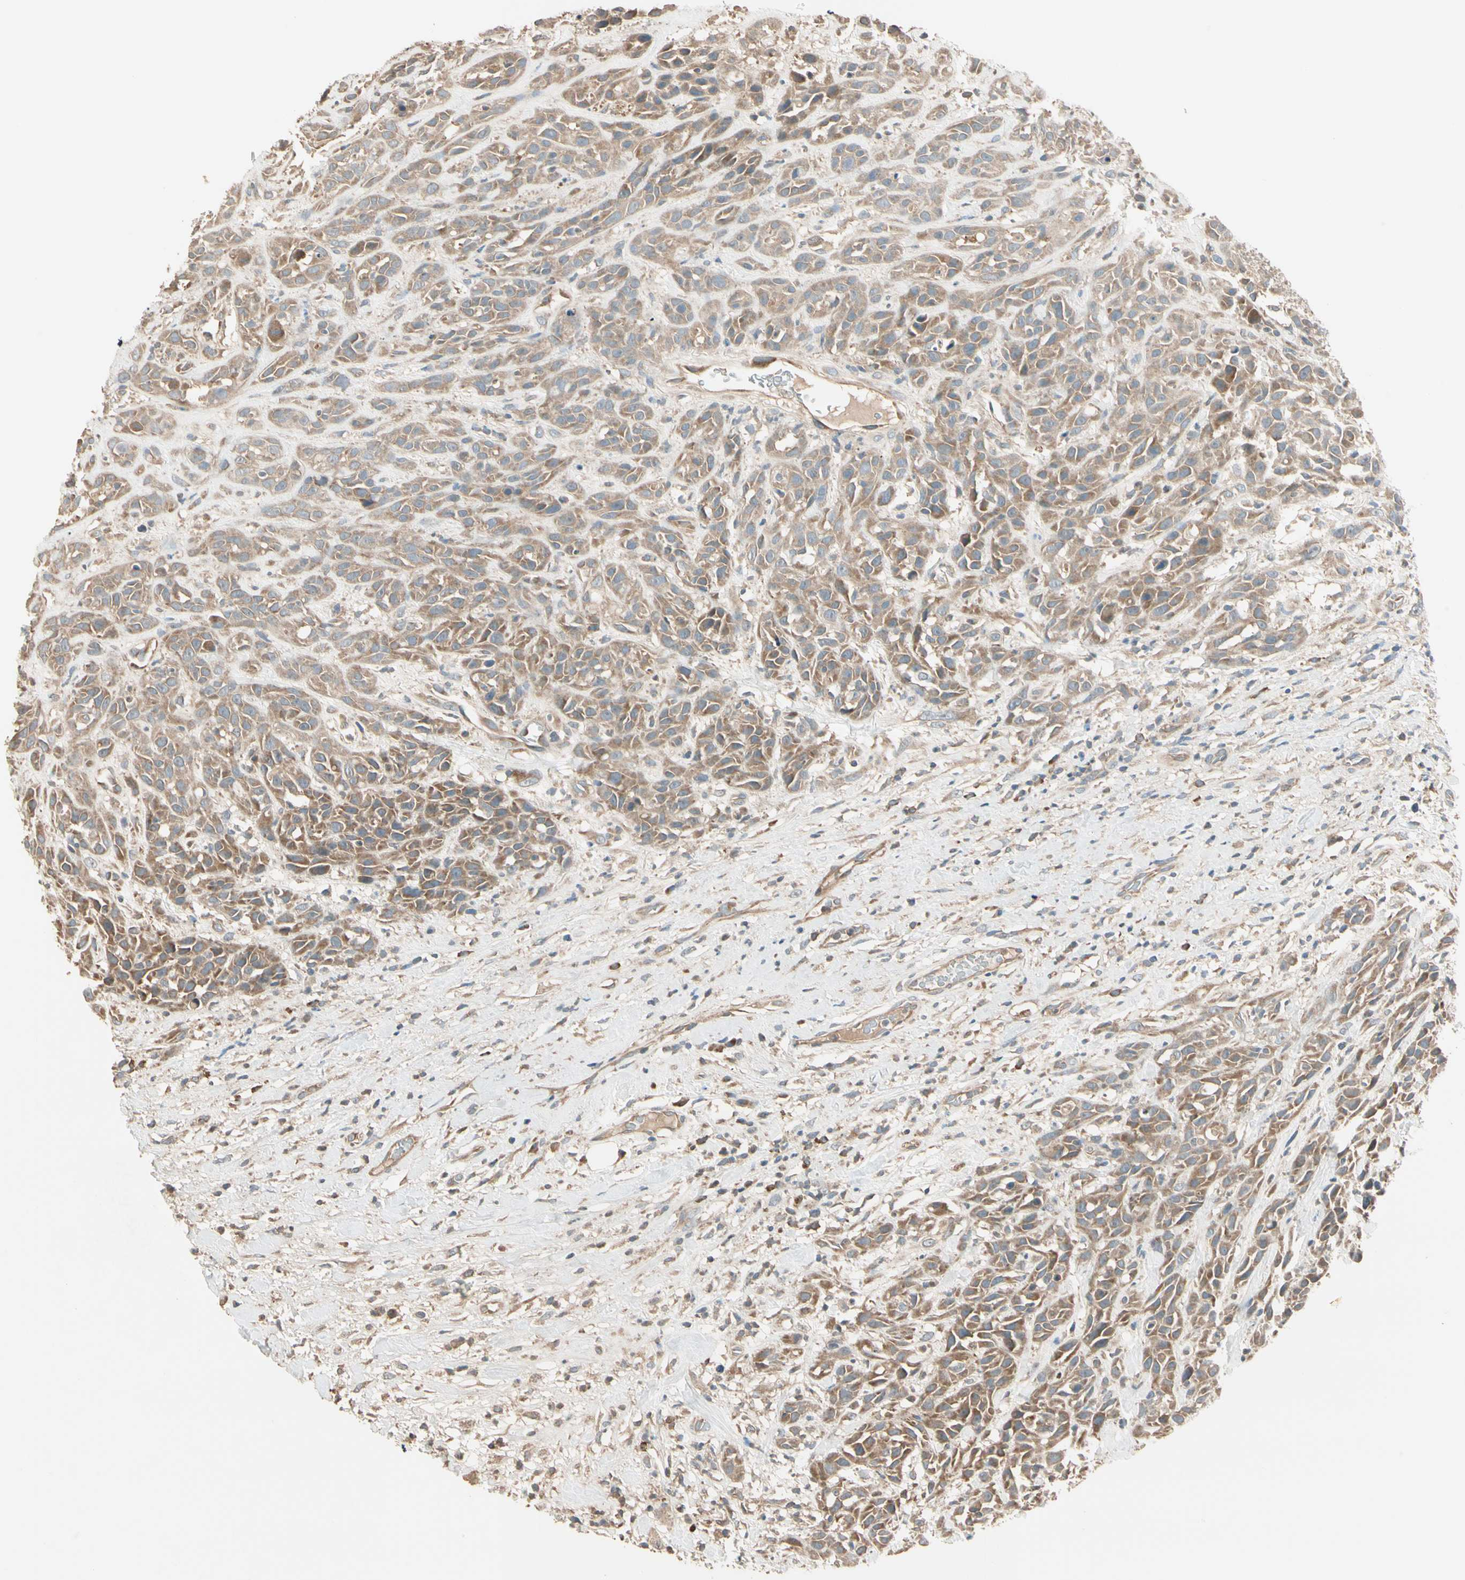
{"staining": {"intensity": "moderate", "quantity": ">75%", "location": "cytoplasmic/membranous"}, "tissue": "head and neck cancer", "cell_type": "Tumor cells", "image_type": "cancer", "snomed": [{"axis": "morphology", "description": "Normal tissue, NOS"}, {"axis": "morphology", "description": "Squamous cell carcinoma, NOS"}, {"axis": "topography", "description": "Cartilage tissue"}, {"axis": "topography", "description": "Head-Neck"}], "caption": "An immunohistochemistry (IHC) image of neoplastic tissue is shown. Protein staining in brown highlights moderate cytoplasmic/membranous positivity in squamous cell carcinoma (head and neck) within tumor cells.", "gene": "TNFRSF21", "patient": {"sex": "male", "age": 62}}